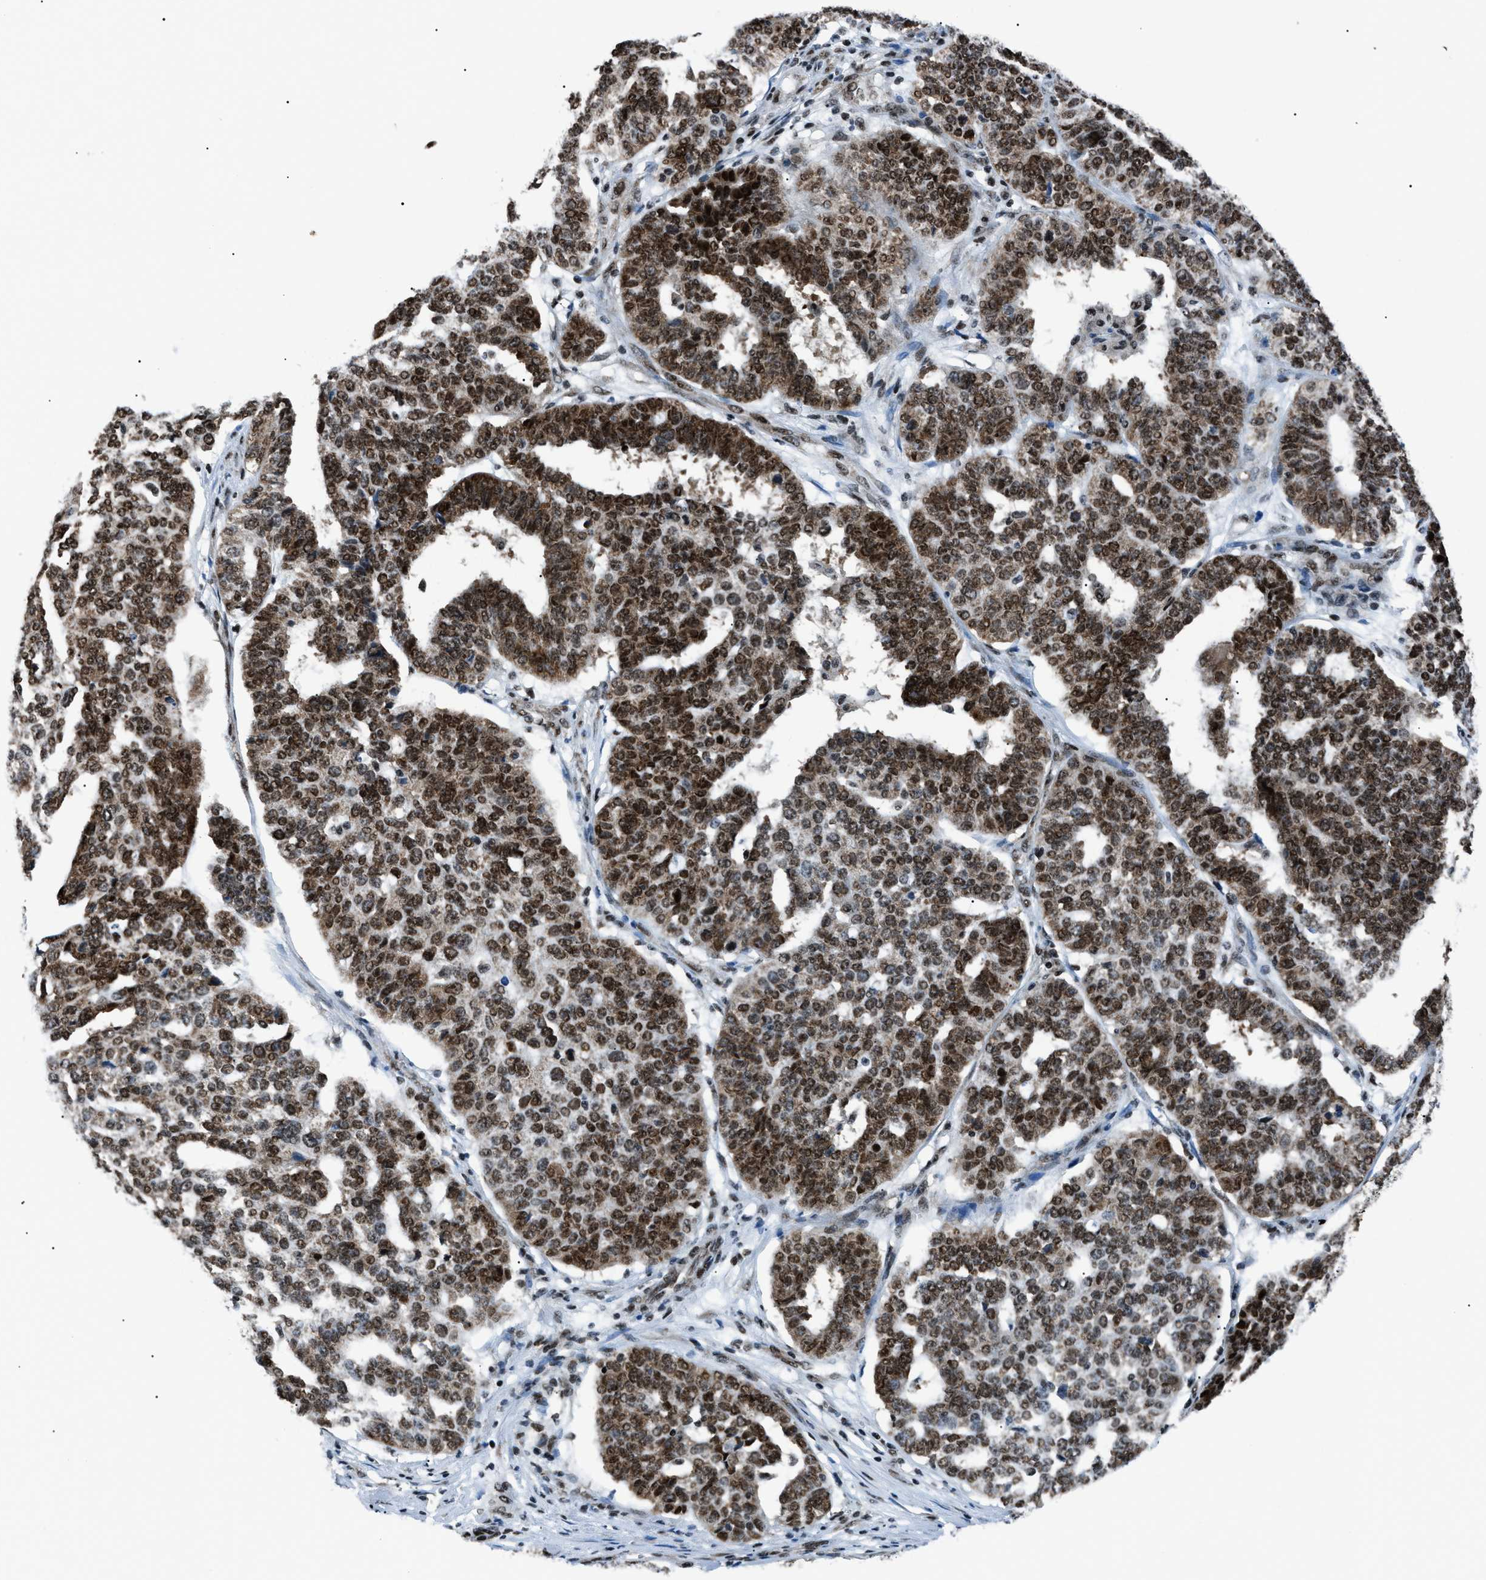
{"staining": {"intensity": "strong", "quantity": ">75%", "location": "nuclear"}, "tissue": "ovarian cancer", "cell_type": "Tumor cells", "image_type": "cancer", "snomed": [{"axis": "morphology", "description": "Cystadenocarcinoma, serous, NOS"}, {"axis": "topography", "description": "Ovary"}], "caption": "Strong nuclear staining for a protein is identified in about >75% of tumor cells of ovarian cancer (serous cystadenocarcinoma) using immunohistochemistry.", "gene": "HNRNPK", "patient": {"sex": "female", "age": 59}}